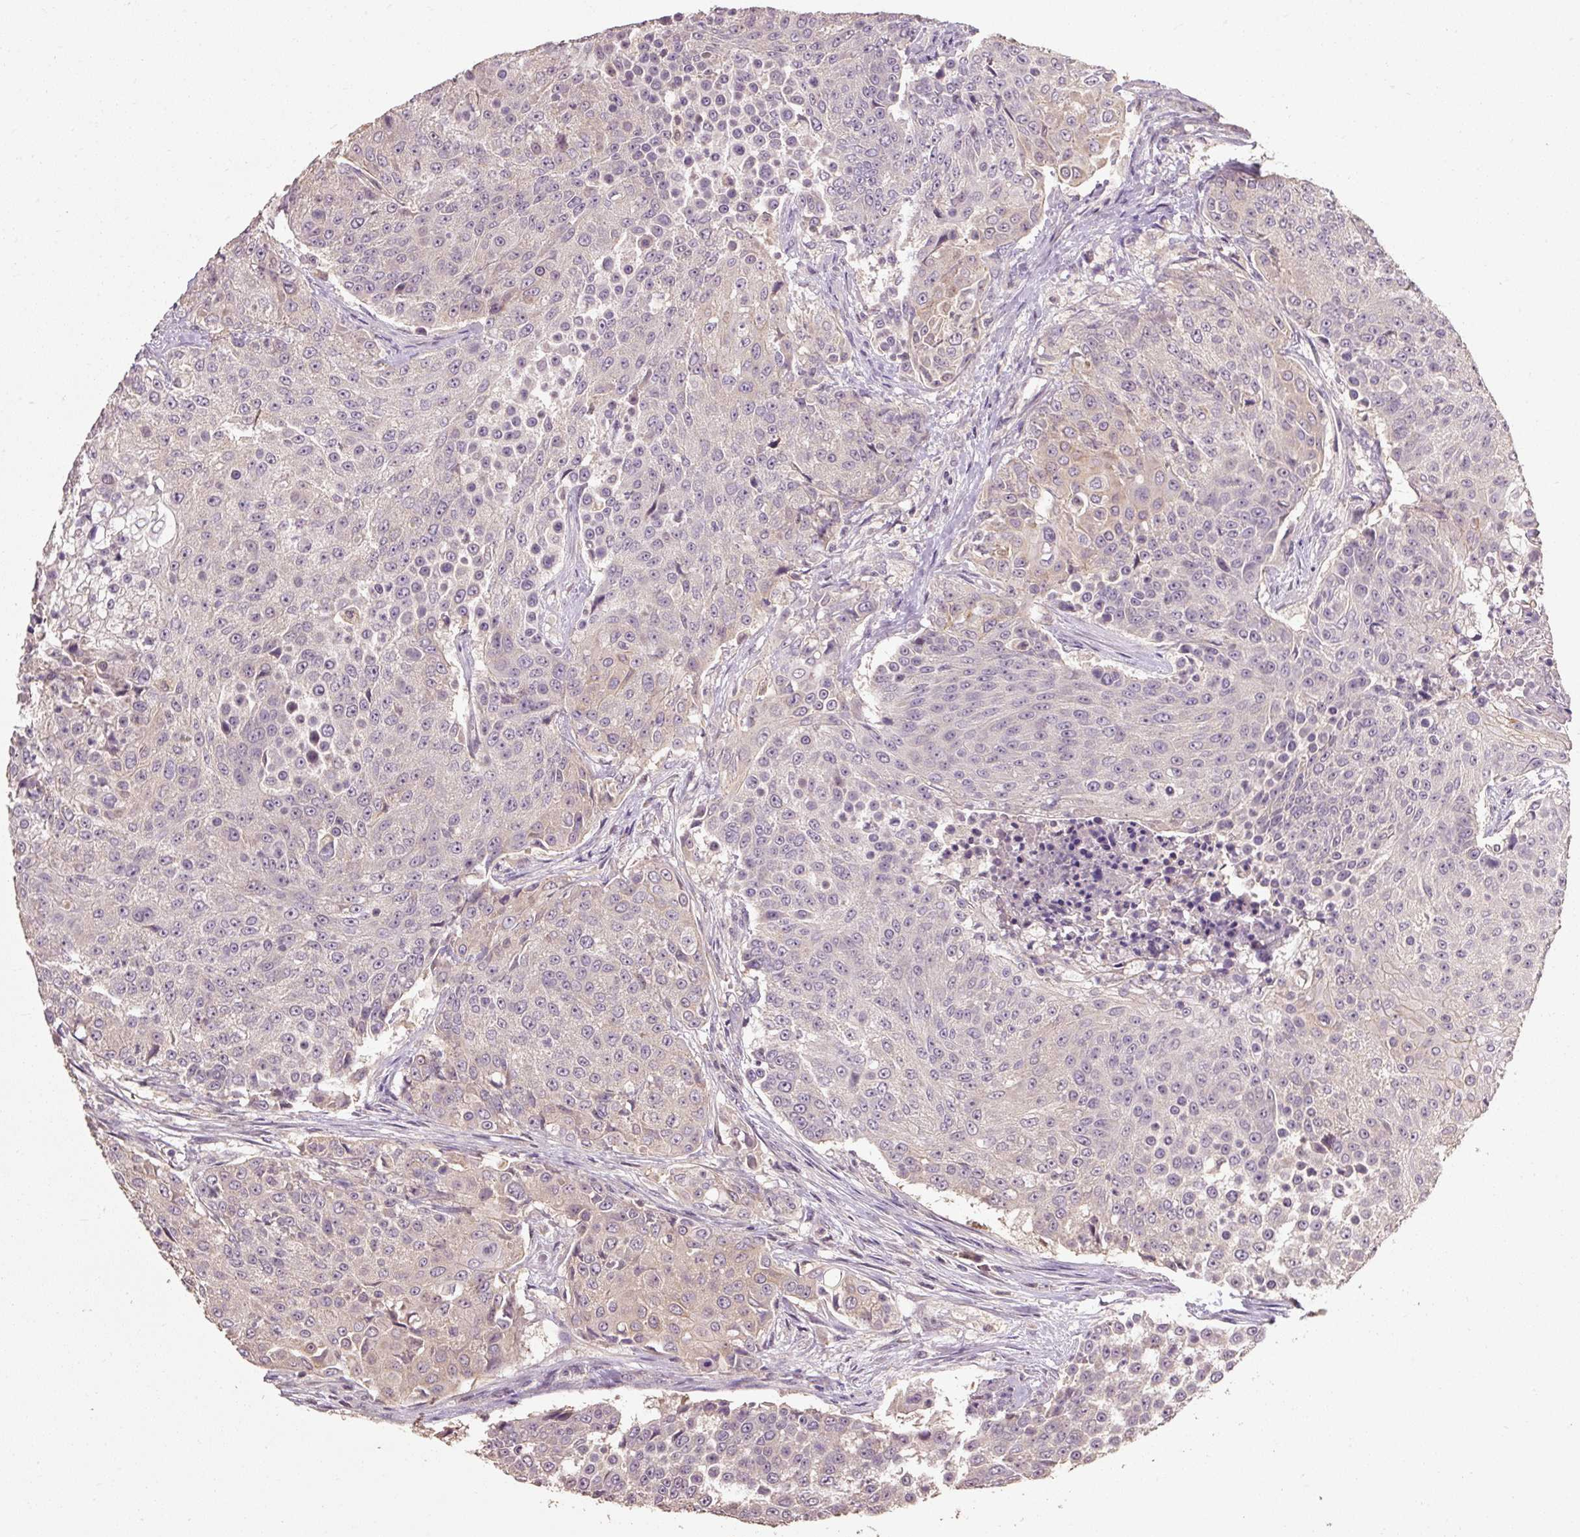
{"staining": {"intensity": "negative", "quantity": "none", "location": "none"}, "tissue": "urothelial cancer", "cell_type": "Tumor cells", "image_type": "cancer", "snomed": [{"axis": "morphology", "description": "Urothelial carcinoma, High grade"}, {"axis": "topography", "description": "Urinary bladder"}], "caption": "This is an immunohistochemistry (IHC) micrograph of human high-grade urothelial carcinoma. There is no staining in tumor cells.", "gene": "CFAP65", "patient": {"sex": "female", "age": 63}}